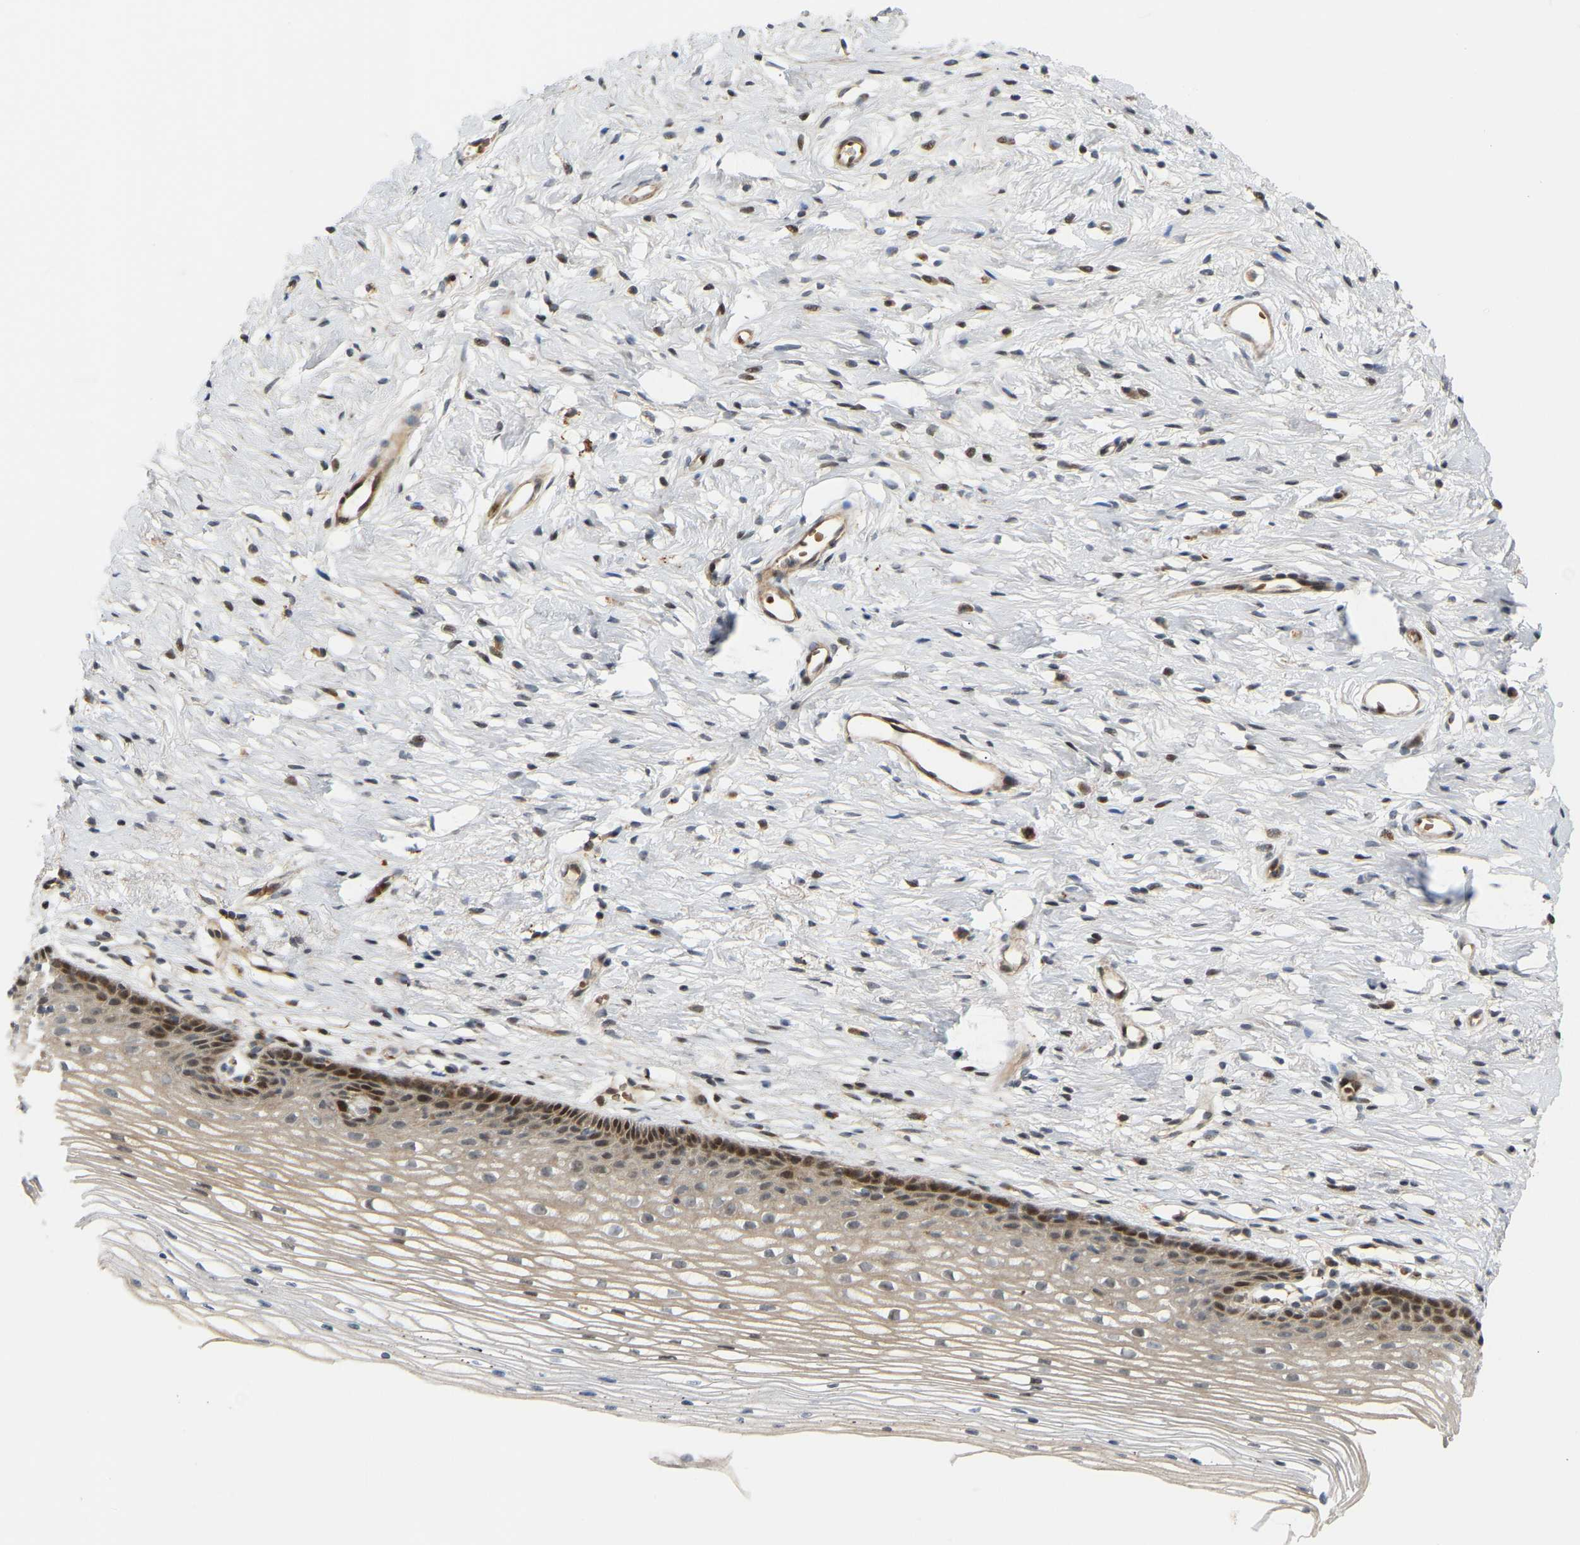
{"staining": {"intensity": "moderate", "quantity": ">75%", "location": "cytoplasmic/membranous,nuclear"}, "tissue": "cervix", "cell_type": "Squamous epithelial cells", "image_type": "normal", "snomed": [{"axis": "morphology", "description": "Normal tissue, NOS"}, {"axis": "topography", "description": "Cervix"}], "caption": "DAB (3,3'-diaminobenzidine) immunohistochemical staining of unremarkable human cervix reveals moderate cytoplasmic/membranous,nuclear protein staining in about >75% of squamous epithelial cells. (DAB (3,3'-diaminobenzidine) IHC, brown staining for protein, blue staining for nuclei).", "gene": "POGLUT2", "patient": {"sex": "female", "age": 77}}